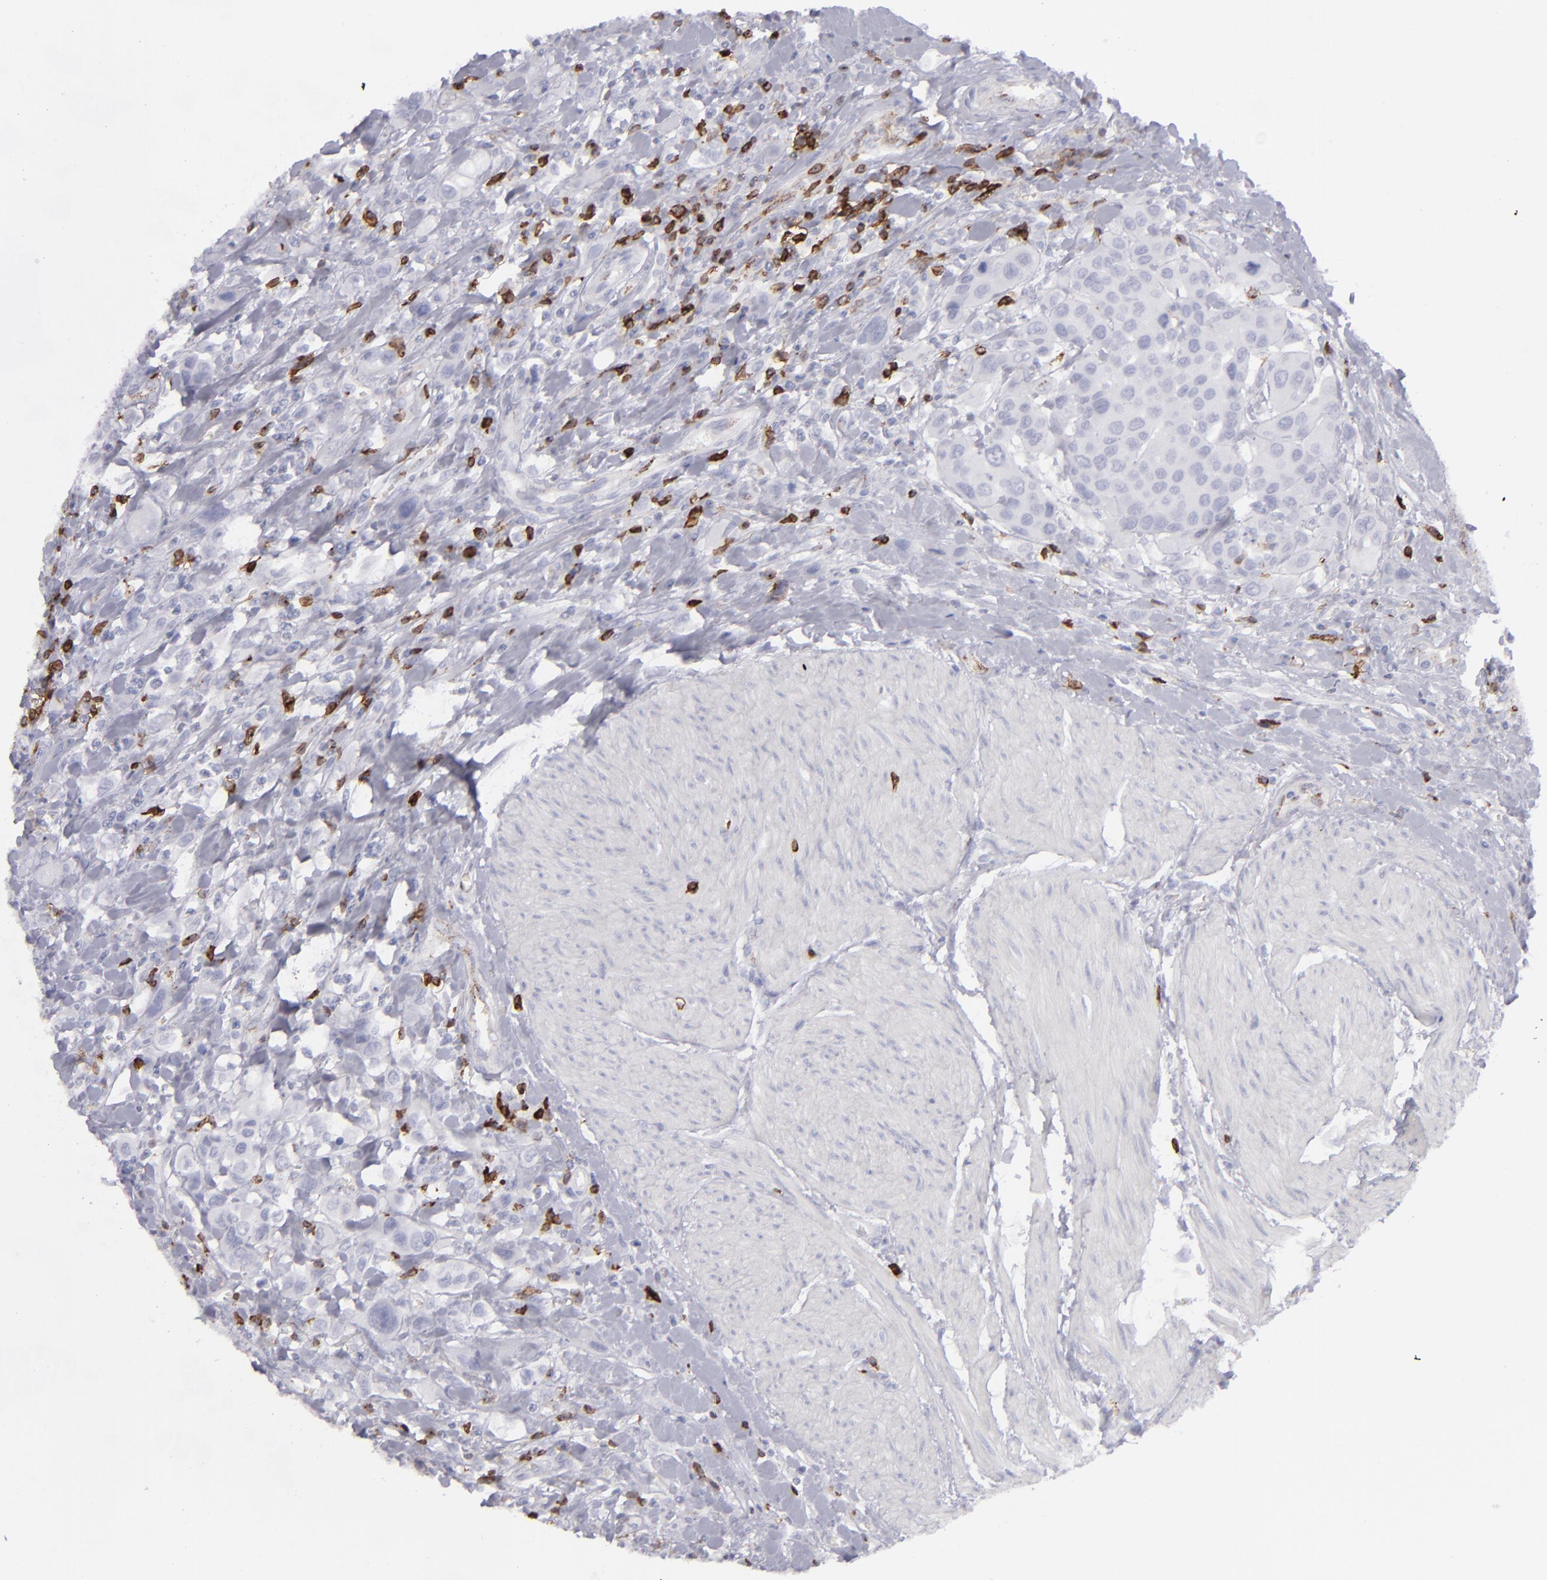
{"staining": {"intensity": "negative", "quantity": "none", "location": "none"}, "tissue": "urothelial cancer", "cell_type": "Tumor cells", "image_type": "cancer", "snomed": [{"axis": "morphology", "description": "Urothelial carcinoma, High grade"}, {"axis": "topography", "description": "Urinary bladder"}], "caption": "DAB (3,3'-diaminobenzidine) immunohistochemical staining of urothelial cancer exhibits no significant expression in tumor cells.", "gene": "CD27", "patient": {"sex": "male", "age": 50}}